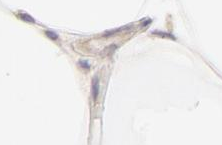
{"staining": {"intensity": "negative", "quantity": "none", "location": "none"}, "tissue": "adipose tissue", "cell_type": "Adipocytes", "image_type": "normal", "snomed": [{"axis": "morphology", "description": "Normal tissue, NOS"}, {"axis": "morphology", "description": "Duct carcinoma"}, {"axis": "topography", "description": "Breast"}, {"axis": "topography", "description": "Adipose tissue"}], "caption": "Immunohistochemical staining of benign adipose tissue demonstrates no significant staining in adipocytes. Brightfield microscopy of immunohistochemistry stained with DAB (brown) and hematoxylin (blue), captured at high magnification.", "gene": "TNRC6B", "patient": {"sex": "female", "age": 37}}